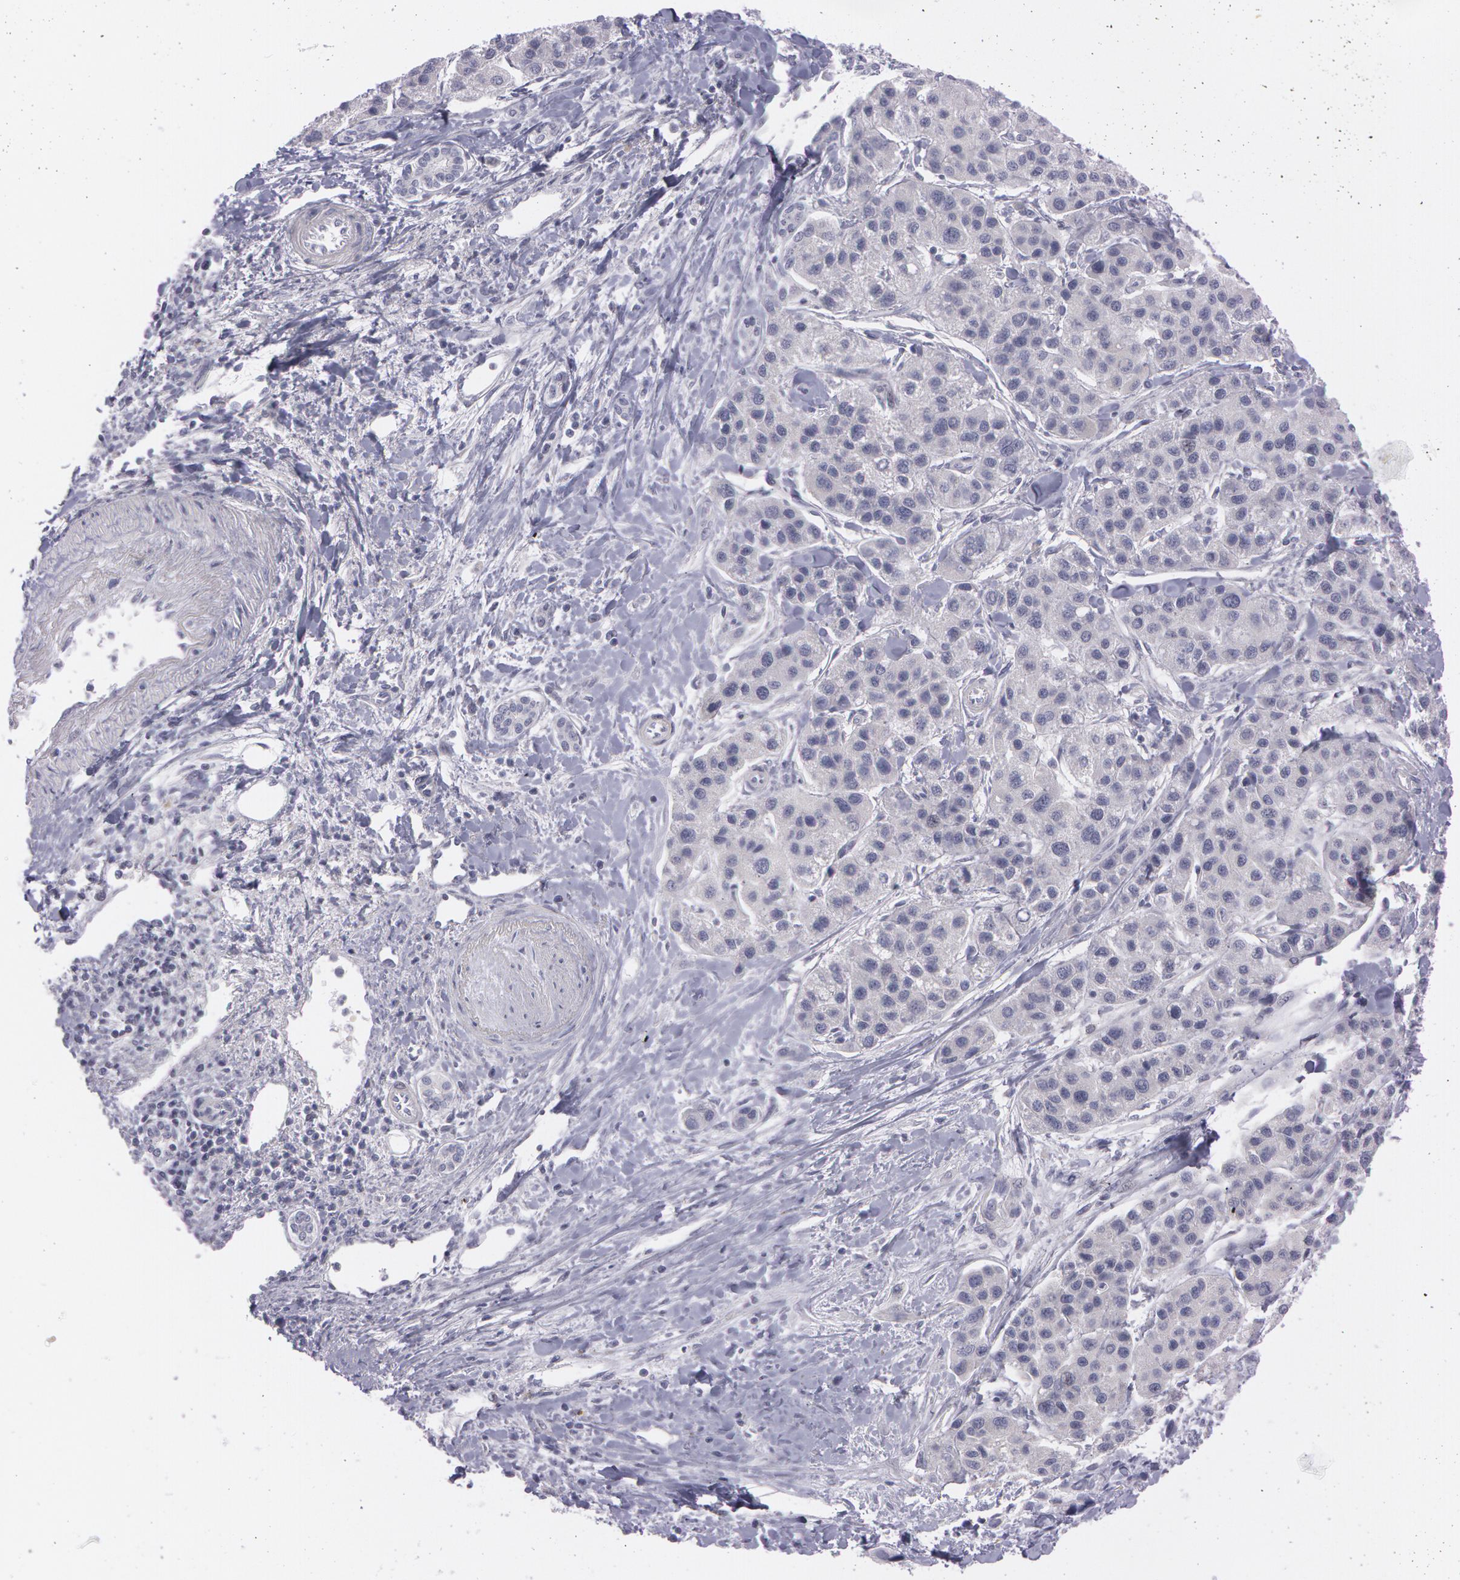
{"staining": {"intensity": "negative", "quantity": "none", "location": "none"}, "tissue": "liver cancer", "cell_type": "Tumor cells", "image_type": "cancer", "snomed": [{"axis": "morphology", "description": "Carcinoma, Hepatocellular, NOS"}, {"axis": "topography", "description": "Liver"}], "caption": "Tumor cells are negative for protein expression in human hepatocellular carcinoma (liver).", "gene": "IL1RN", "patient": {"sex": "female", "age": 85}}